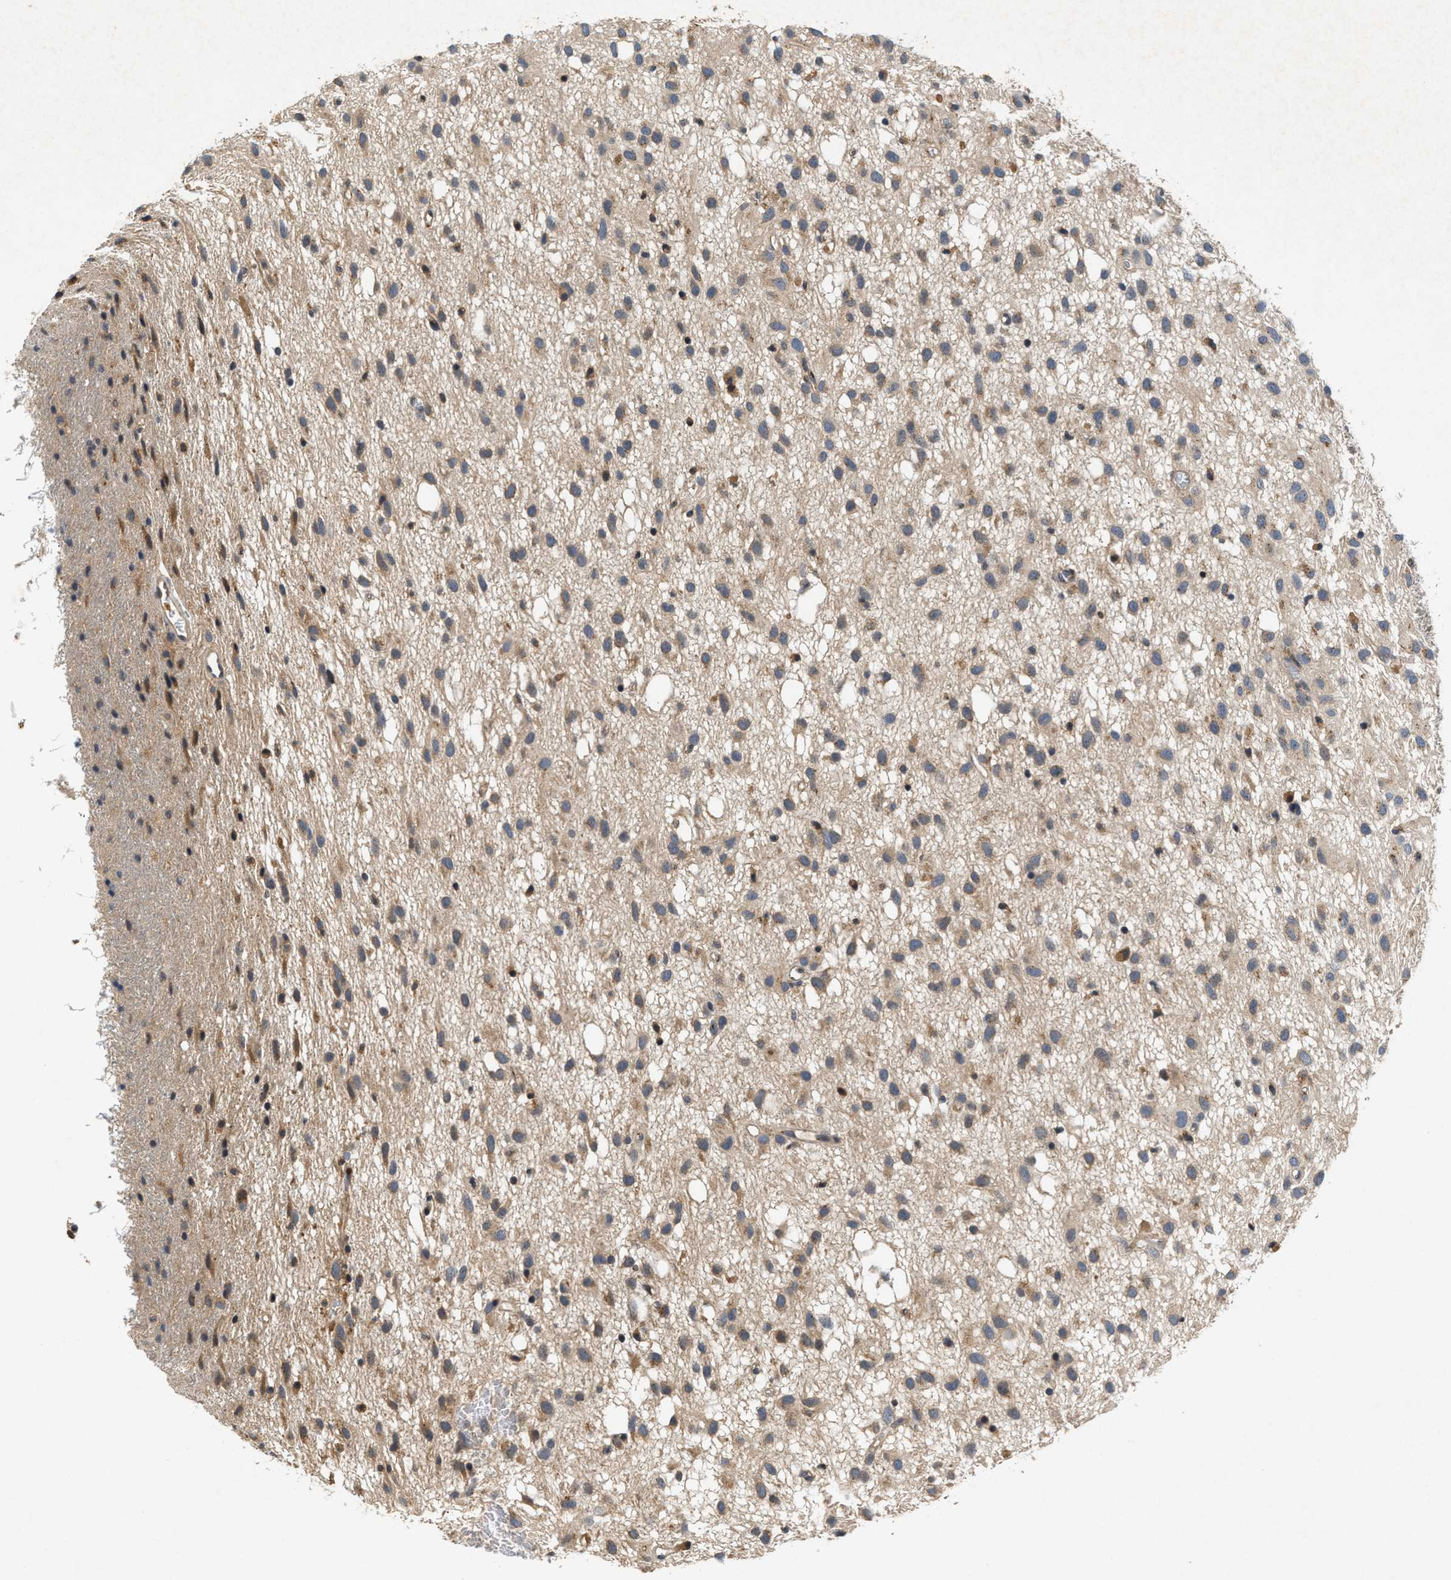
{"staining": {"intensity": "weak", "quantity": ">75%", "location": "cytoplasmic/membranous"}, "tissue": "glioma", "cell_type": "Tumor cells", "image_type": "cancer", "snomed": [{"axis": "morphology", "description": "Glioma, malignant, Low grade"}, {"axis": "topography", "description": "Brain"}], "caption": "This is an image of IHC staining of glioma, which shows weak positivity in the cytoplasmic/membranous of tumor cells.", "gene": "CHUK", "patient": {"sex": "male", "age": 77}}